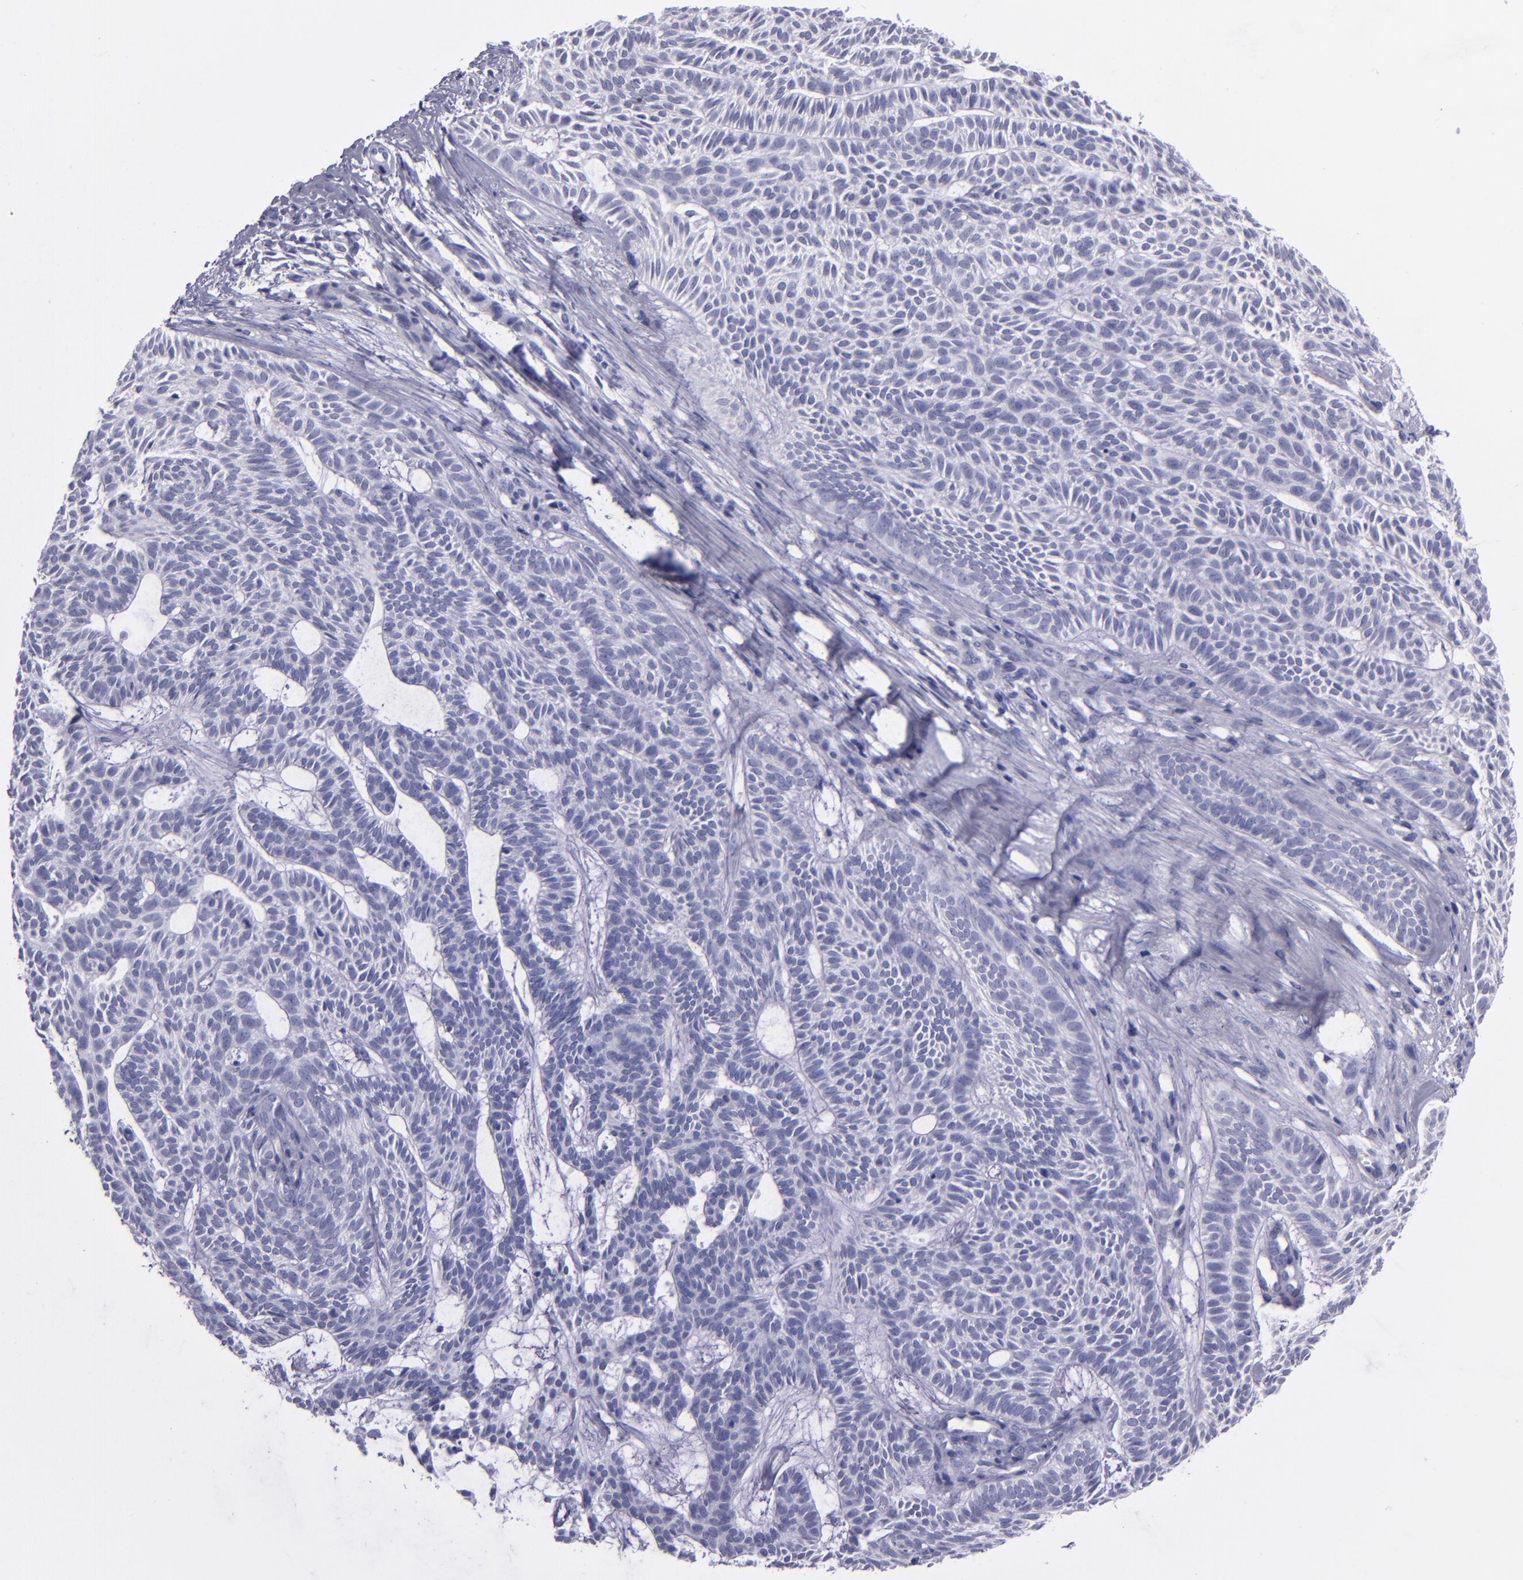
{"staining": {"intensity": "negative", "quantity": "none", "location": "none"}, "tissue": "skin cancer", "cell_type": "Tumor cells", "image_type": "cancer", "snomed": [{"axis": "morphology", "description": "Basal cell carcinoma"}, {"axis": "topography", "description": "Skin"}], "caption": "Immunohistochemistry (IHC) photomicrograph of neoplastic tissue: basal cell carcinoma (skin) stained with DAB (3,3'-diaminobenzidine) demonstrates no significant protein positivity in tumor cells. (DAB IHC visualized using brightfield microscopy, high magnification).", "gene": "TNNT3", "patient": {"sex": "male", "age": 75}}